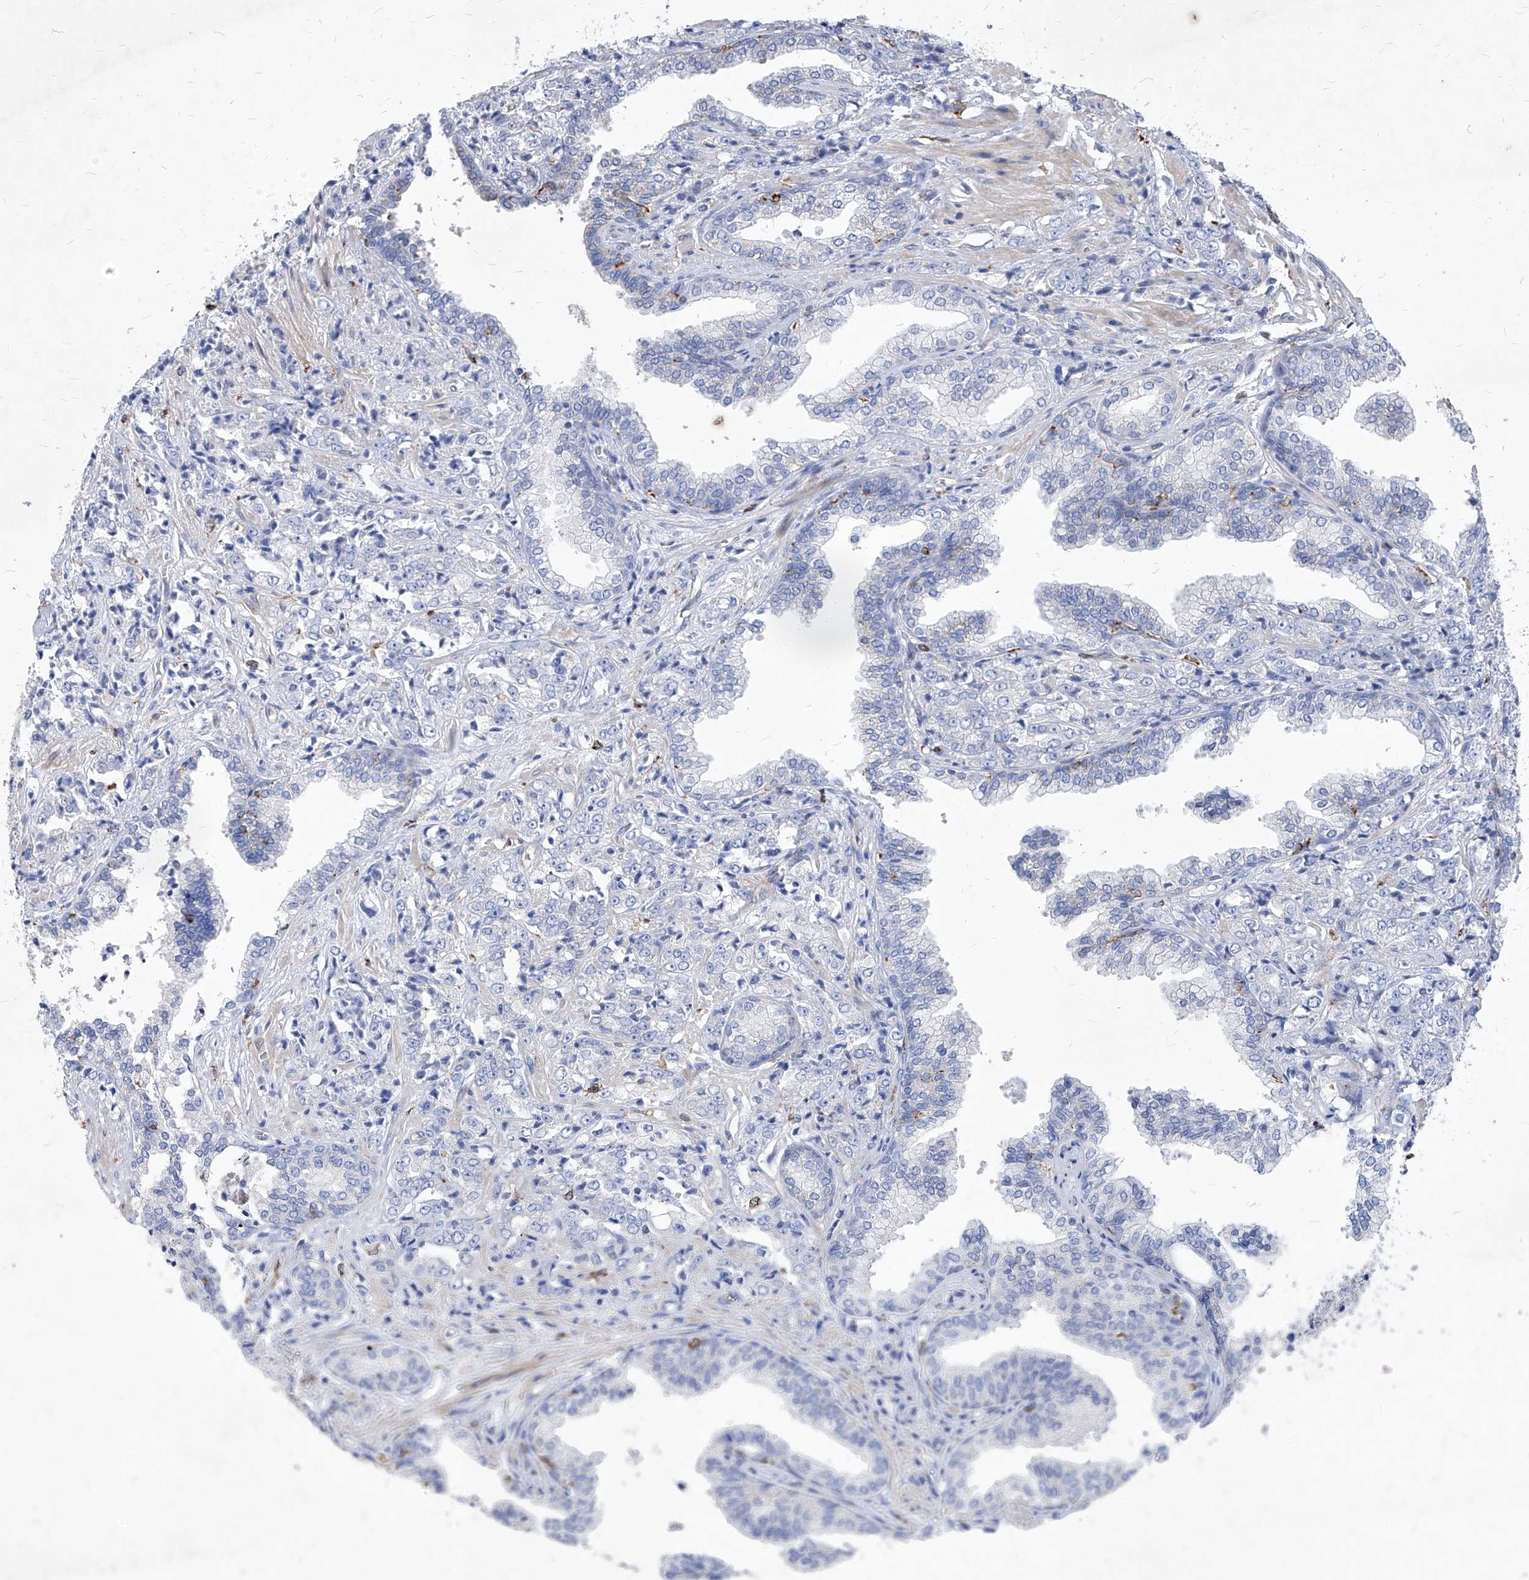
{"staining": {"intensity": "negative", "quantity": "none", "location": "none"}, "tissue": "prostate cancer", "cell_type": "Tumor cells", "image_type": "cancer", "snomed": [{"axis": "morphology", "description": "Adenocarcinoma, High grade"}, {"axis": "topography", "description": "Prostate"}], "caption": "Photomicrograph shows no significant protein expression in tumor cells of prostate high-grade adenocarcinoma.", "gene": "UBOX5", "patient": {"sex": "male", "age": 71}}